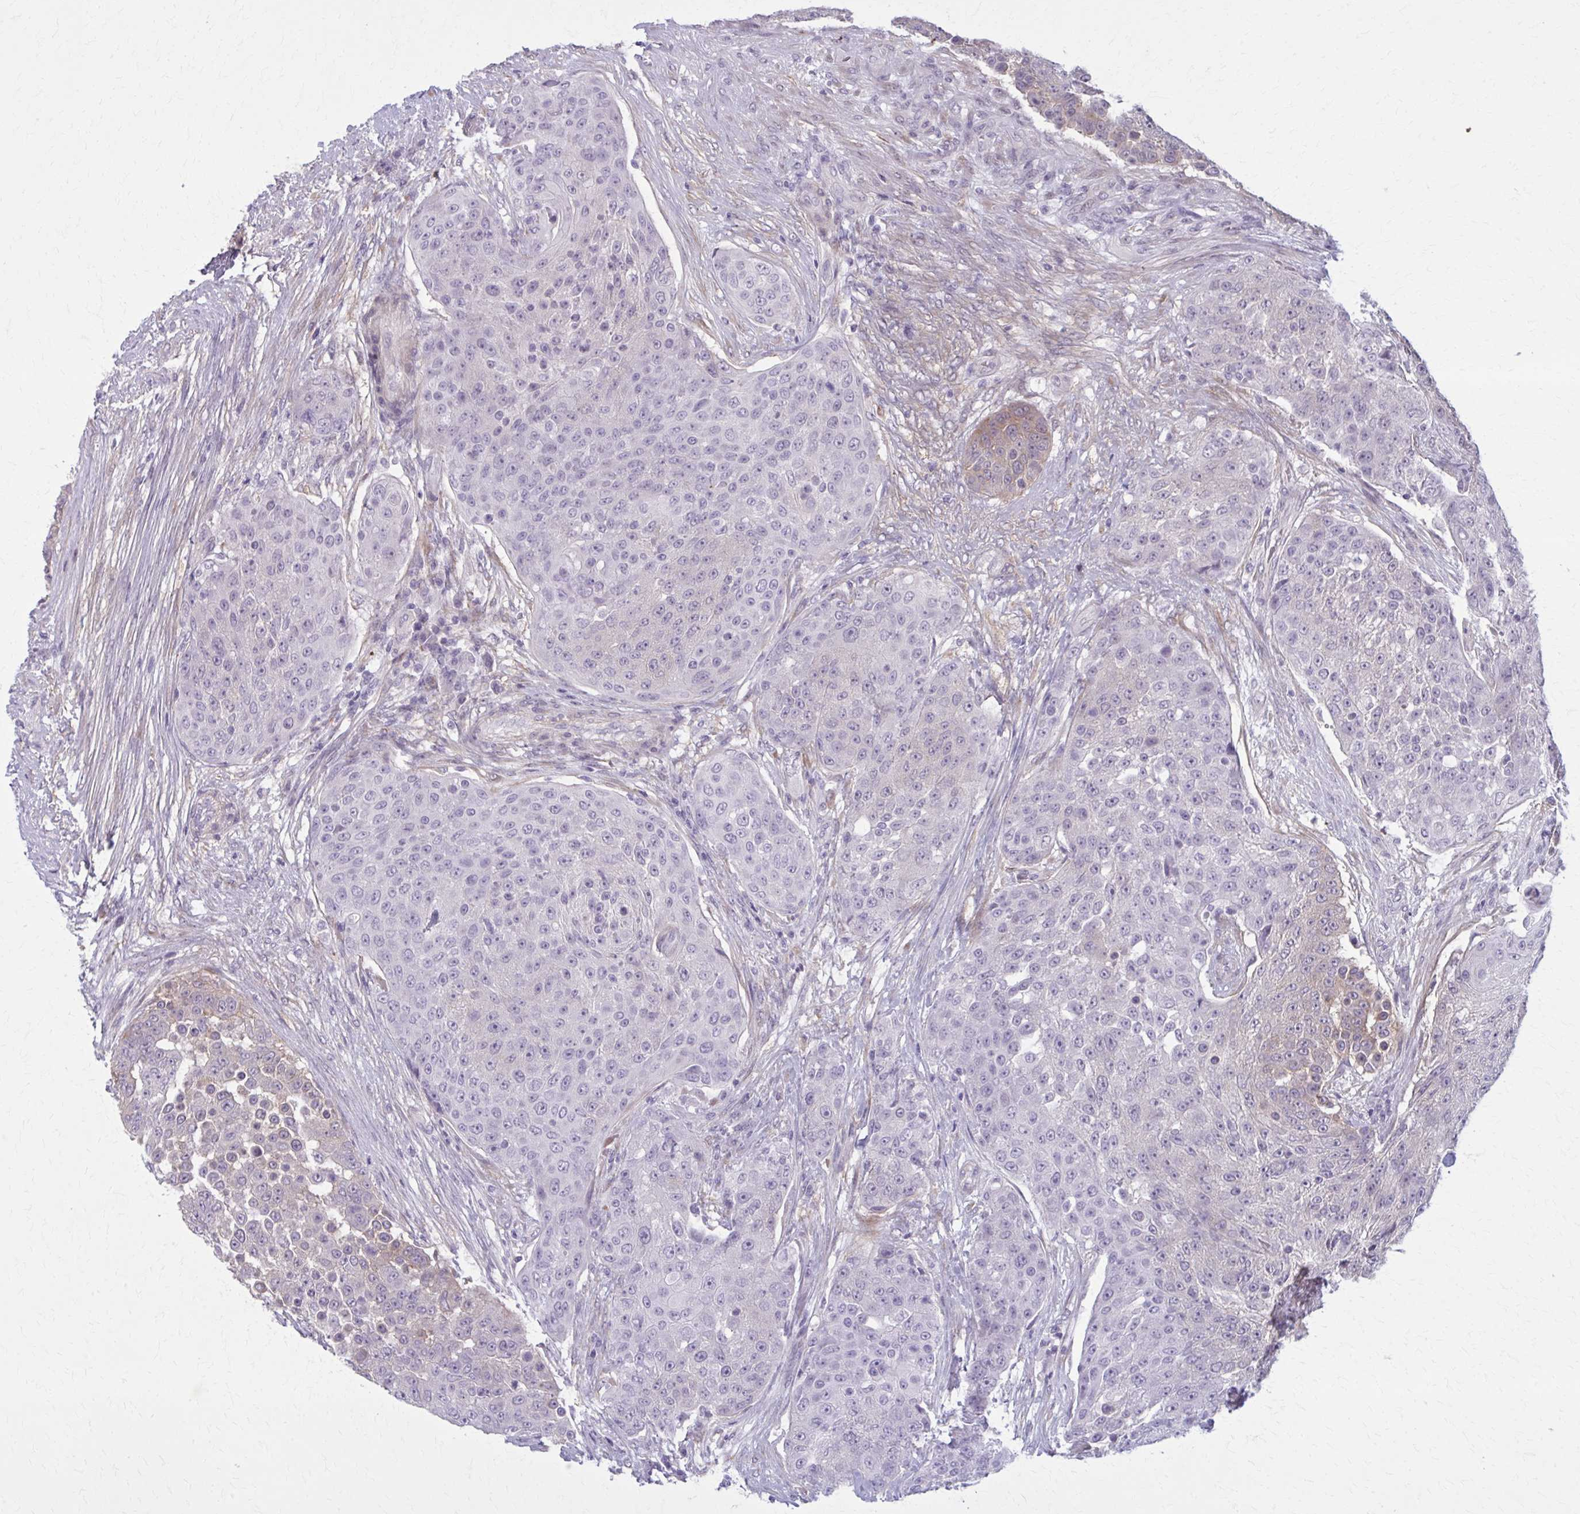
{"staining": {"intensity": "weak", "quantity": "<25%", "location": "cytoplasmic/membranous"}, "tissue": "urothelial cancer", "cell_type": "Tumor cells", "image_type": "cancer", "snomed": [{"axis": "morphology", "description": "Urothelial carcinoma, High grade"}, {"axis": "topography", "description": "Urinary bladder"}], "caption": "Human urothelial carcinoma (high-grade) stained for a protein using immunohistochemistry shows no positivity in tumor cells.", "gene": "NUMBL", "patient": {"sex": "female", "age": 63}}